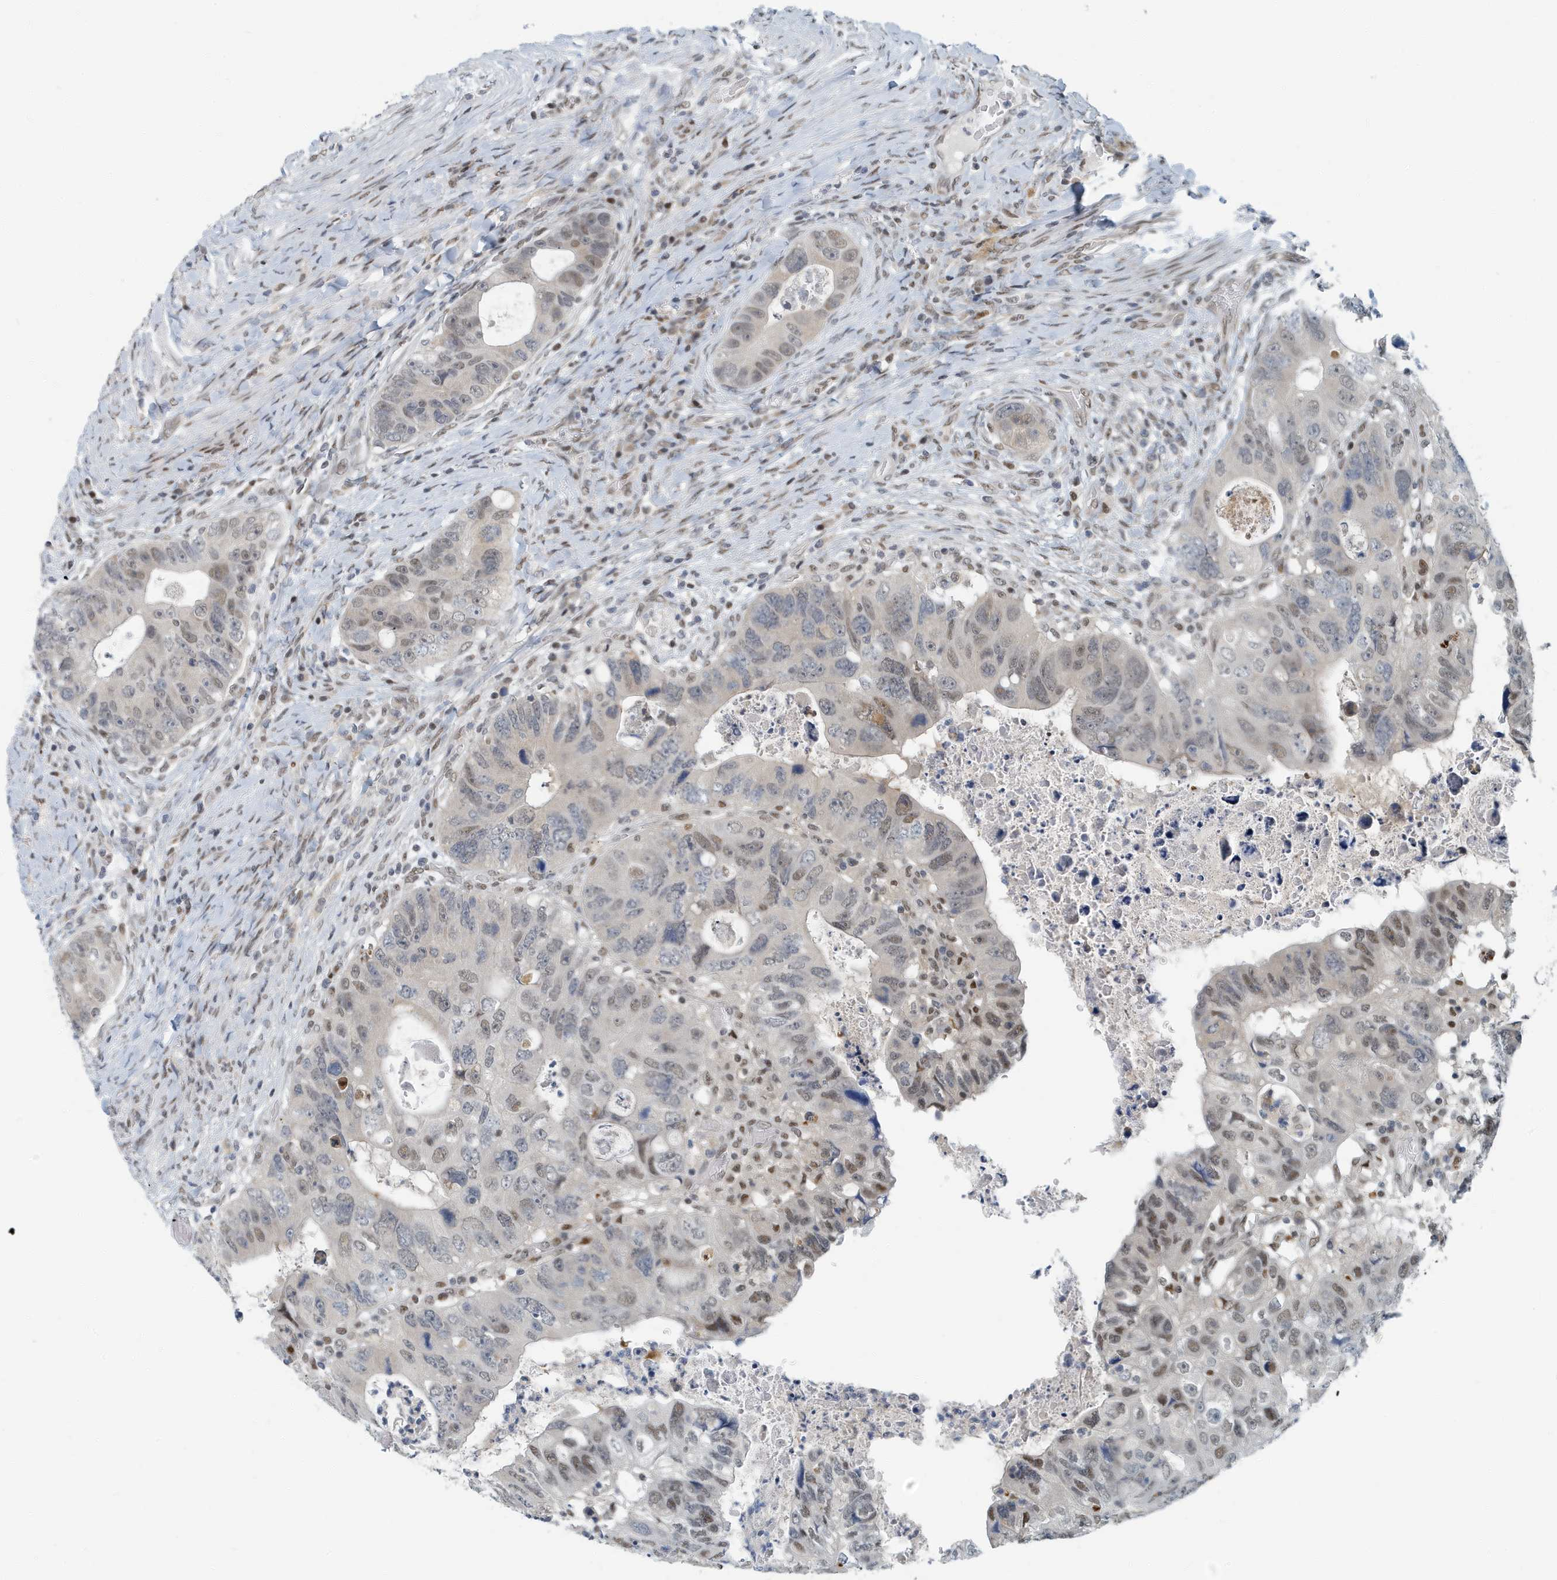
{"staining": {"intensity": "moderate", "quantity": "<25%", "location": "nuclear"}, "tissue": "colorectal cancer", "cell_type": "Tumor cells", "image_type": "cancer", "snomed": [{"axis": "morphology", "description": "Adenocarcinoma, NOS"}, {"axis": "topography", "description": "Rectum"}], "caption": "Colorectal cancer (adenocarcinoma) stained with DAB (3,3'-diaminobenzidine) immunohistochemistry (IHC) demonstrates low levels of moderate nuclear expression in approximately <25% of tumor cells. Nuclei are stained in blue.", "gene": "KIF15", "patient": {"sex": "male", "age": 59}}